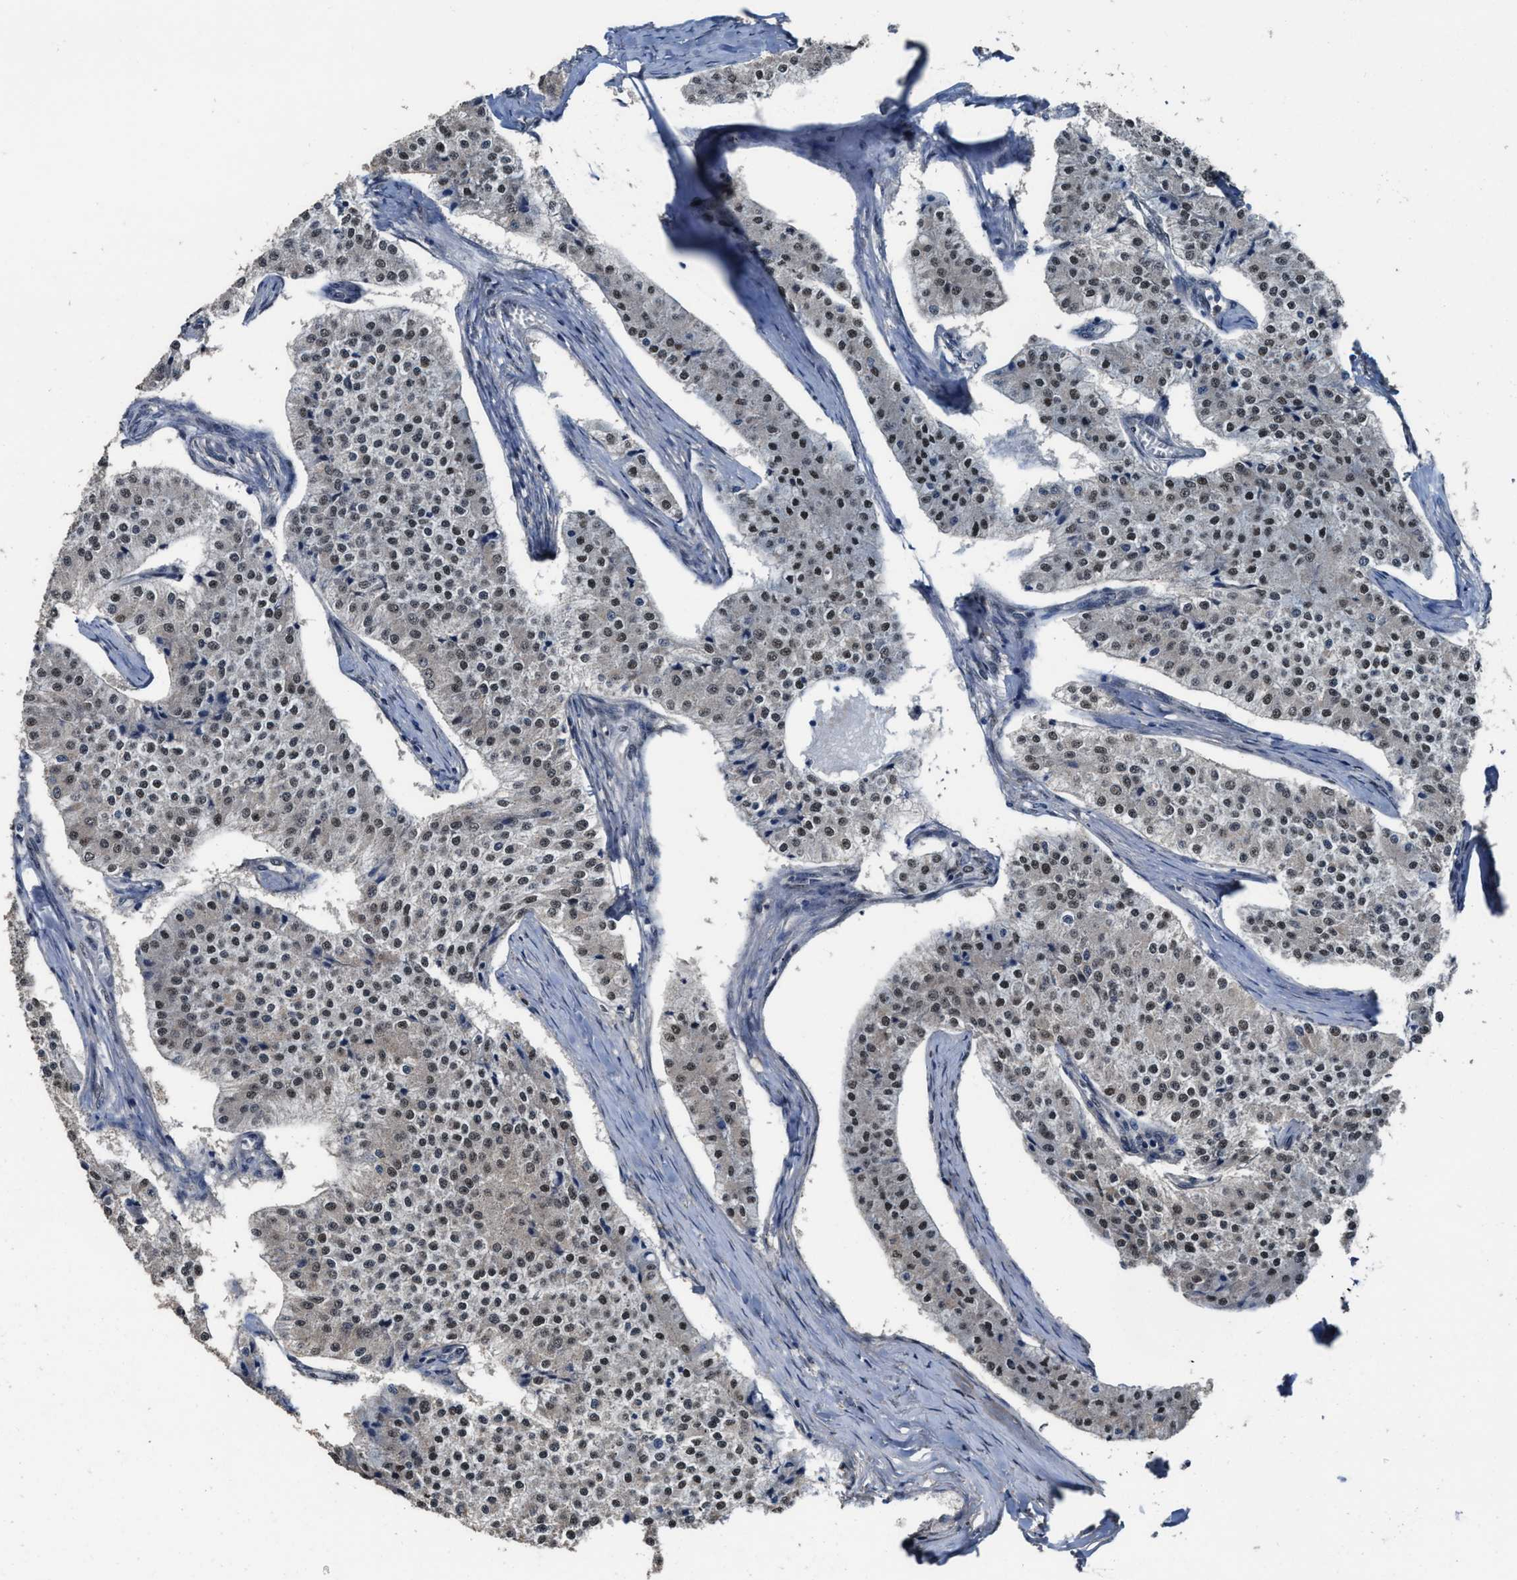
{"staining": {"intensity": "moderate", "quantity": ">75%", "location": "nuclear"}, "tissue": "carcinoid", "cell_type": "Tumor cells", "image_type": "cancer", "snomed": [{"axis": "morphology", "description": "Carcinoid, malignant, NOS"}, {"axis": "topography", "description": "Colon"}], "caption": "Brown immunohistochemical staining in human carcinoid displays moderate nuclear expression in about >75% of tumor cells.", "gene": "ZNF20", "patient": {"sex": "female", "age": 52}}